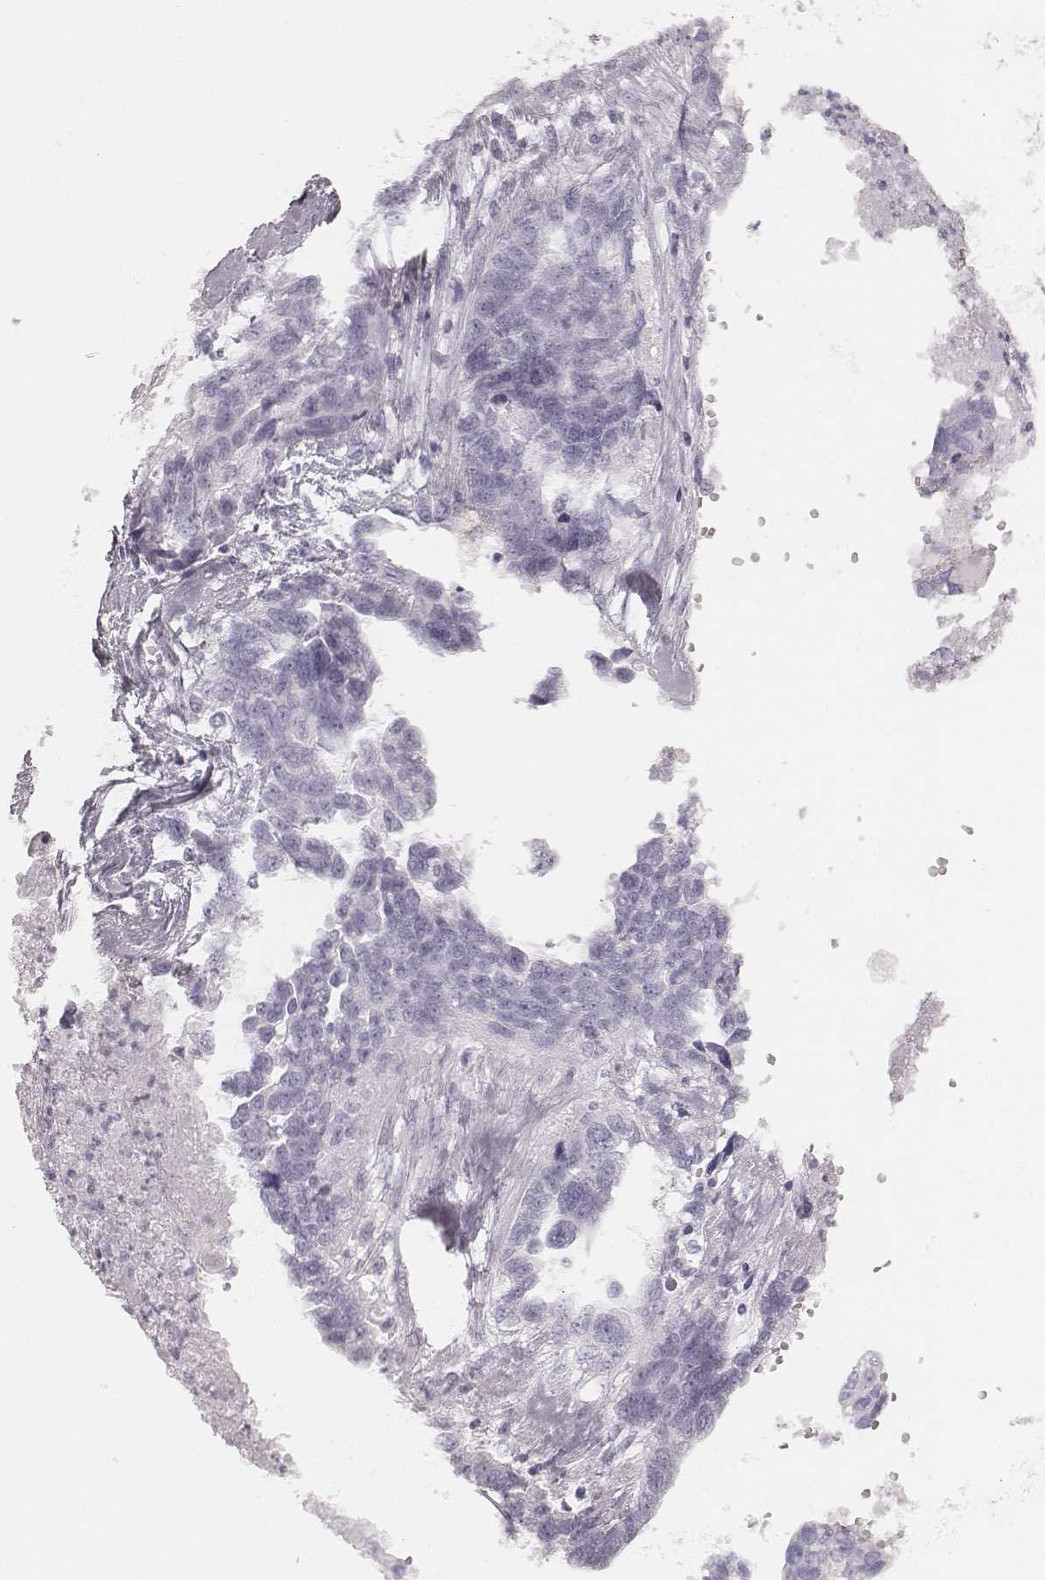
{"staining": {"intensity": "negative", "quantity": "none", "location": "none"}, "tissue": "ovarian cancer", "cell_type": "Tumor cells", "image_type": "cancer", "snomed": [{"axis": "morphology", "description": "Cystadenocarcinoma, serous, NOS"}, {"axis": "topography", "description": "Ovary"}], "caption": "This is an immunohistochemistry (IHC) histopathology image of human serous cystadenocarcinoma (ovarian). There is no staining in tumor cells.", "gene": "KRT72", "patient": {"sex": "female", "age": 69}}